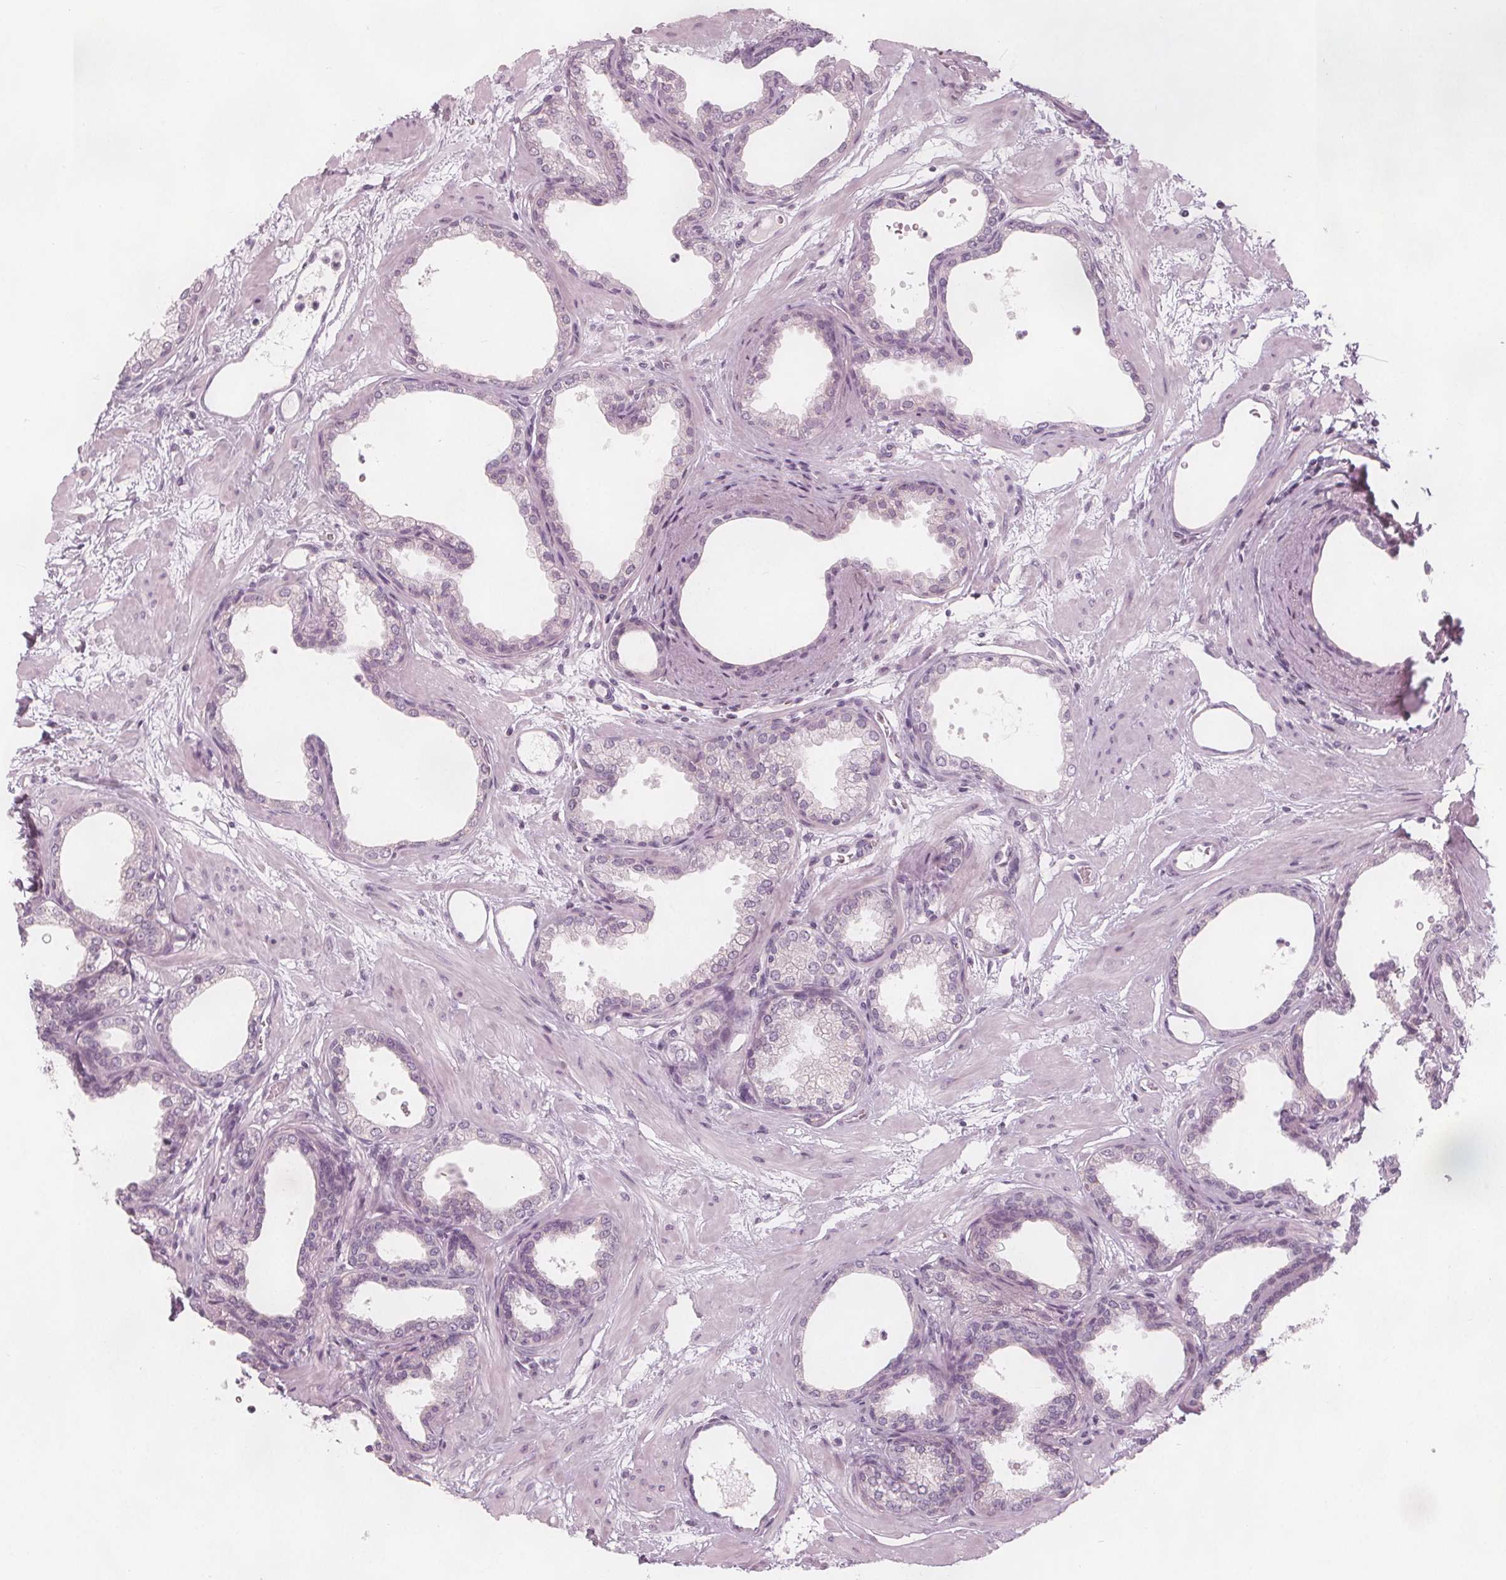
{"staining": {"intensity": "moderate", "quantity": "<25%", "location": "cytoplasmic/membranous"}, "tissue": "prostate", "cell_type": "Glandular cells", "image_type": "normal", "snomed": [{"axis": "morphology", "description": "Normal tissue, NOS"}, {"axis": "topography", "description": "Prostate"}], "caption": "Protein expression analysis of benign prostate demonstrates moderate cytoplasmic/membranous positivity in approximately <25% of glandular cells.", "gene": "BRSK1", "patient": {"sex": "male", "age": 37}}